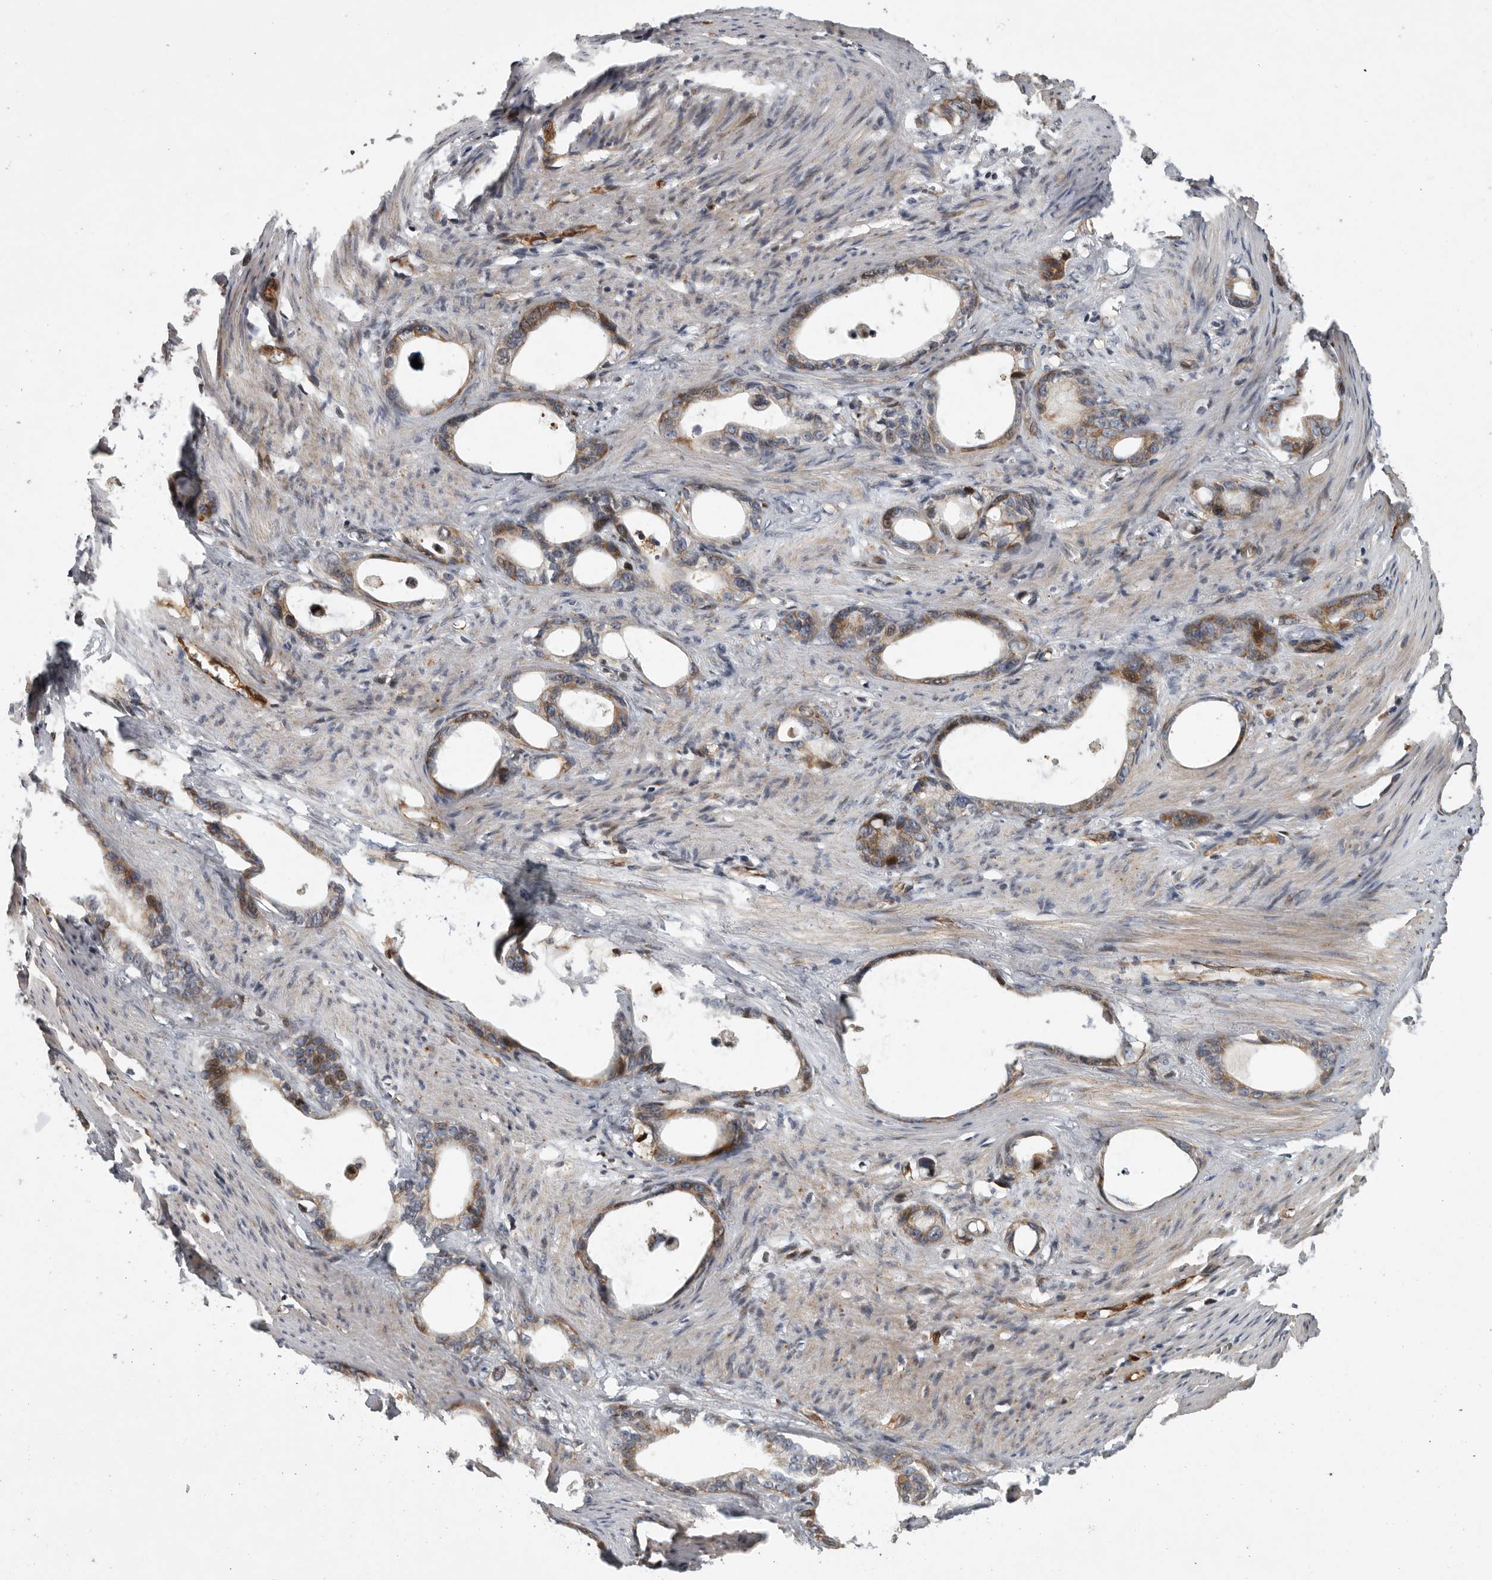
{"staining": {"intensity": "moderate", "quantity": ">75%", "location": "cytoplasmic/membranous"}, "tissue": "stomach cancer", "cell_type": "Tumor cells", "image_type": "cancer", "snomed": [{"axis": "morphology", "description": "Adenocarcinoma, NOS"}, {"axis": "topography", "description": "Stomach"}], "caption": "Stomach adenocarcinoma stained with immunohistochemistry reveals moderate cytoplasmic/membranous expression in about >75% of tumor cells.", "gene": "MPDZ", "patient": {"sex": "female", "age": 75}}